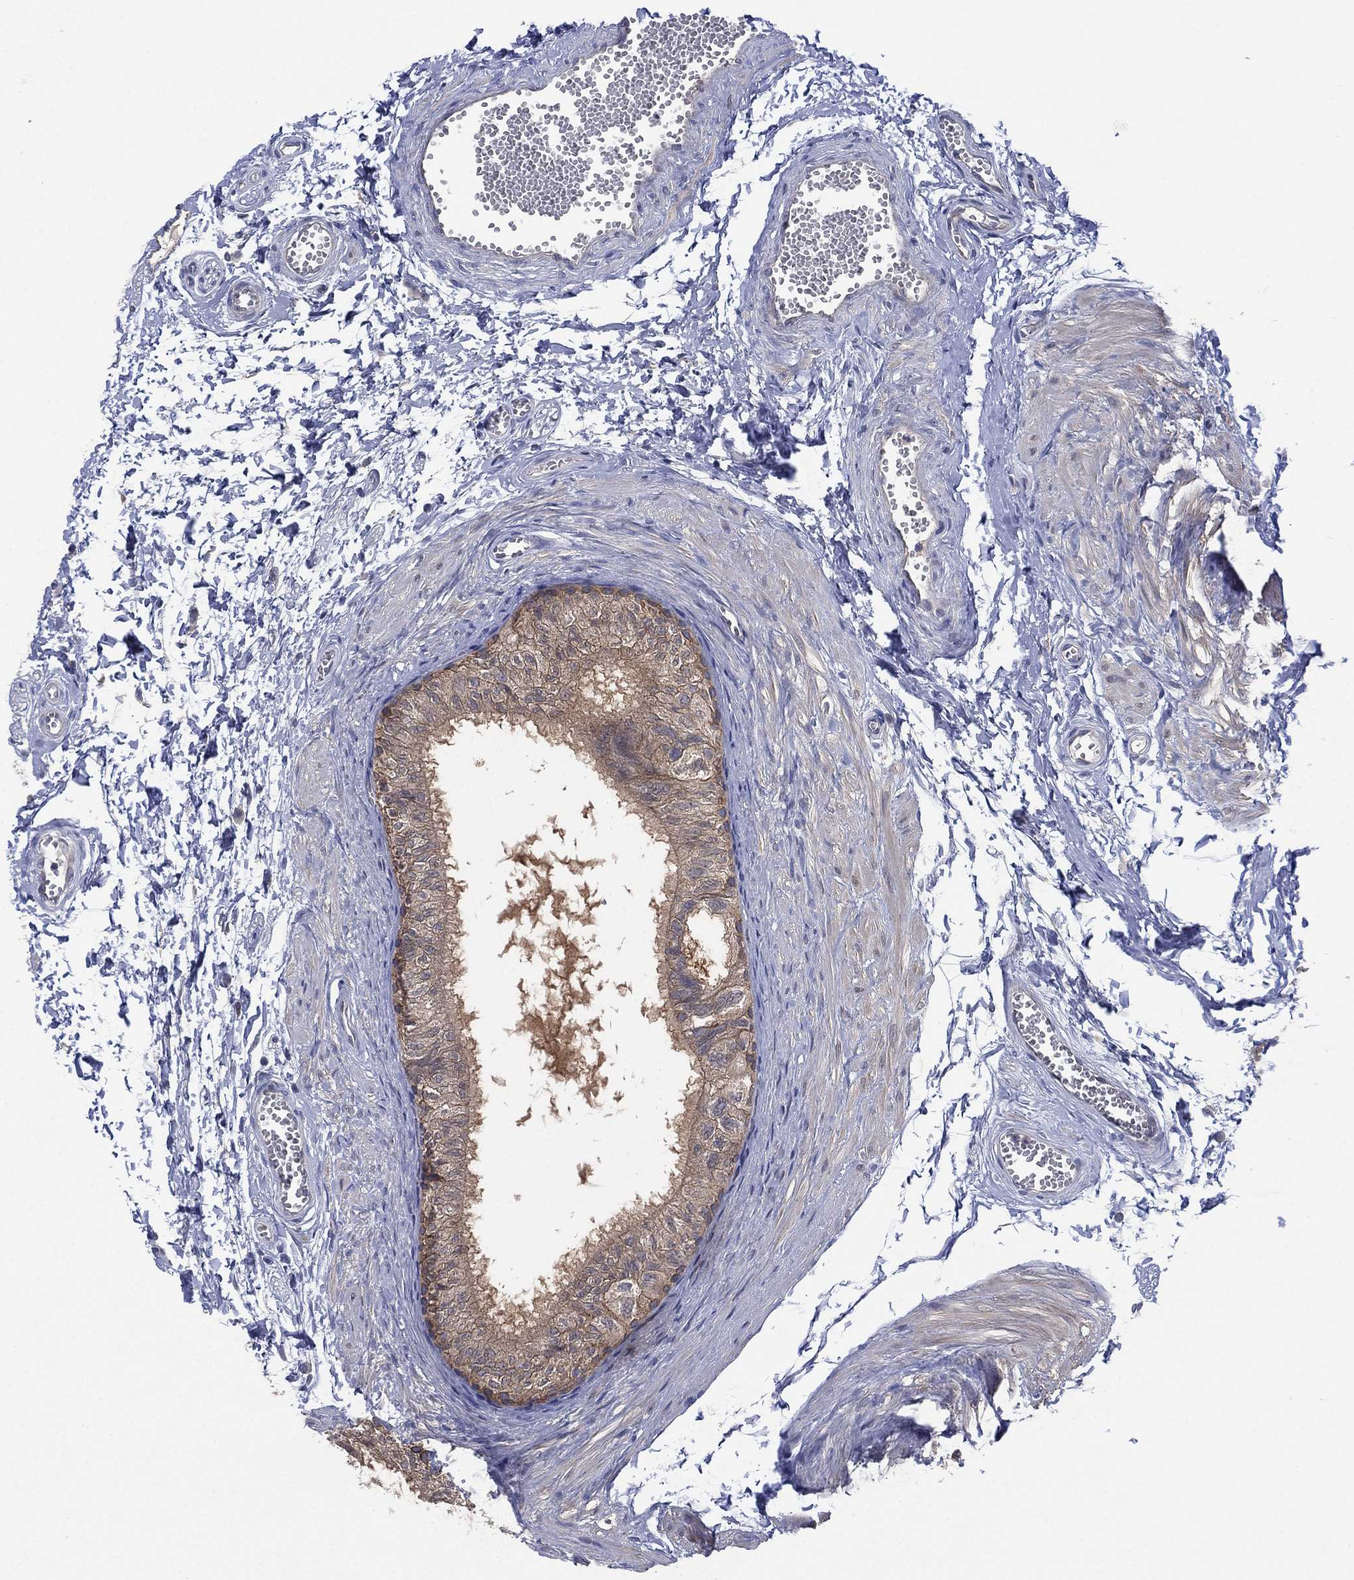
{"staining": {"intensity": "weak", "quantity": "<25%", "location": "cytoplasmic/membranous"}, "tissue": "epididymis", "cell_type": "Glandular cells", "image_type": "normal", "snomed": [{"axis": "morphology", "description": "Normal tissue, NOS"}, {"axis": "topography", "description": "Epididymis"}], "caption": "This is an immunohistochemistry micrograph of benign epididymis. There is no positivity in glandular cells.", "gene": "MPP7", "patient": {"sex": "male", "age": 22}}